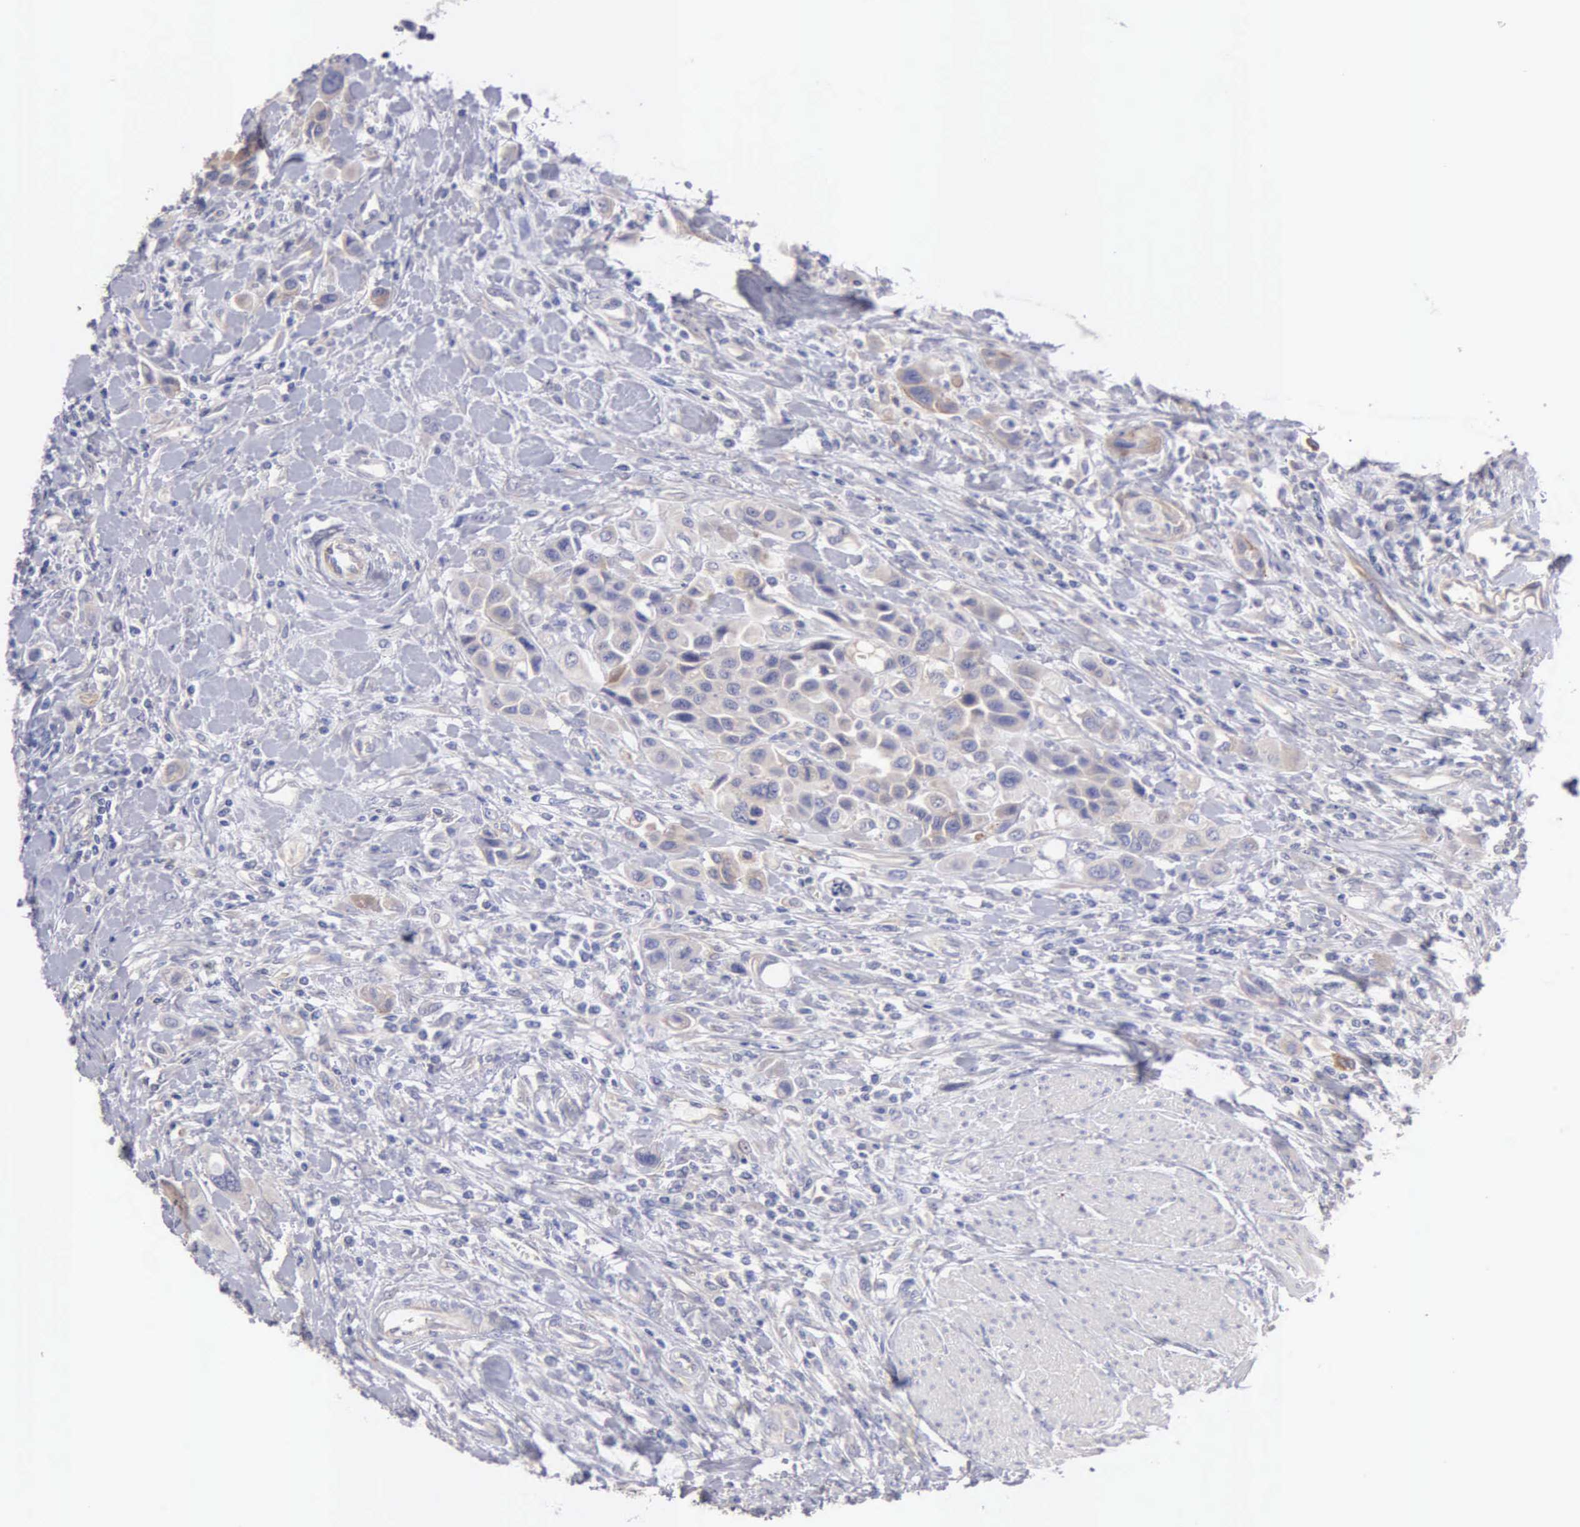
{"staining": {"intensity": "weak", "quantity": "25%-75%", "location": "cytoplasmic/membranous"}, "tissue": "urothelial cancer", "cell_type": "Tumor cells", "image_type": "cancer", "snomed": [{"axis": "morphology", "description": "Urothelial carcinoma, High grade"}, {"axis": "topography", "description": "Urinary bladder"}], "caption": "An IHC image of neoplastic tissue is shown. Protein staining in brown labels weak cytoplasmic/membranous positivity in urothelial carcinoma (high-grade) within tumor cells. Immunohistochemistry stains the protein in brown and the nuclei are stained blue.", "gene": "APP", "patient": {"sex": "male", "age": 50}}